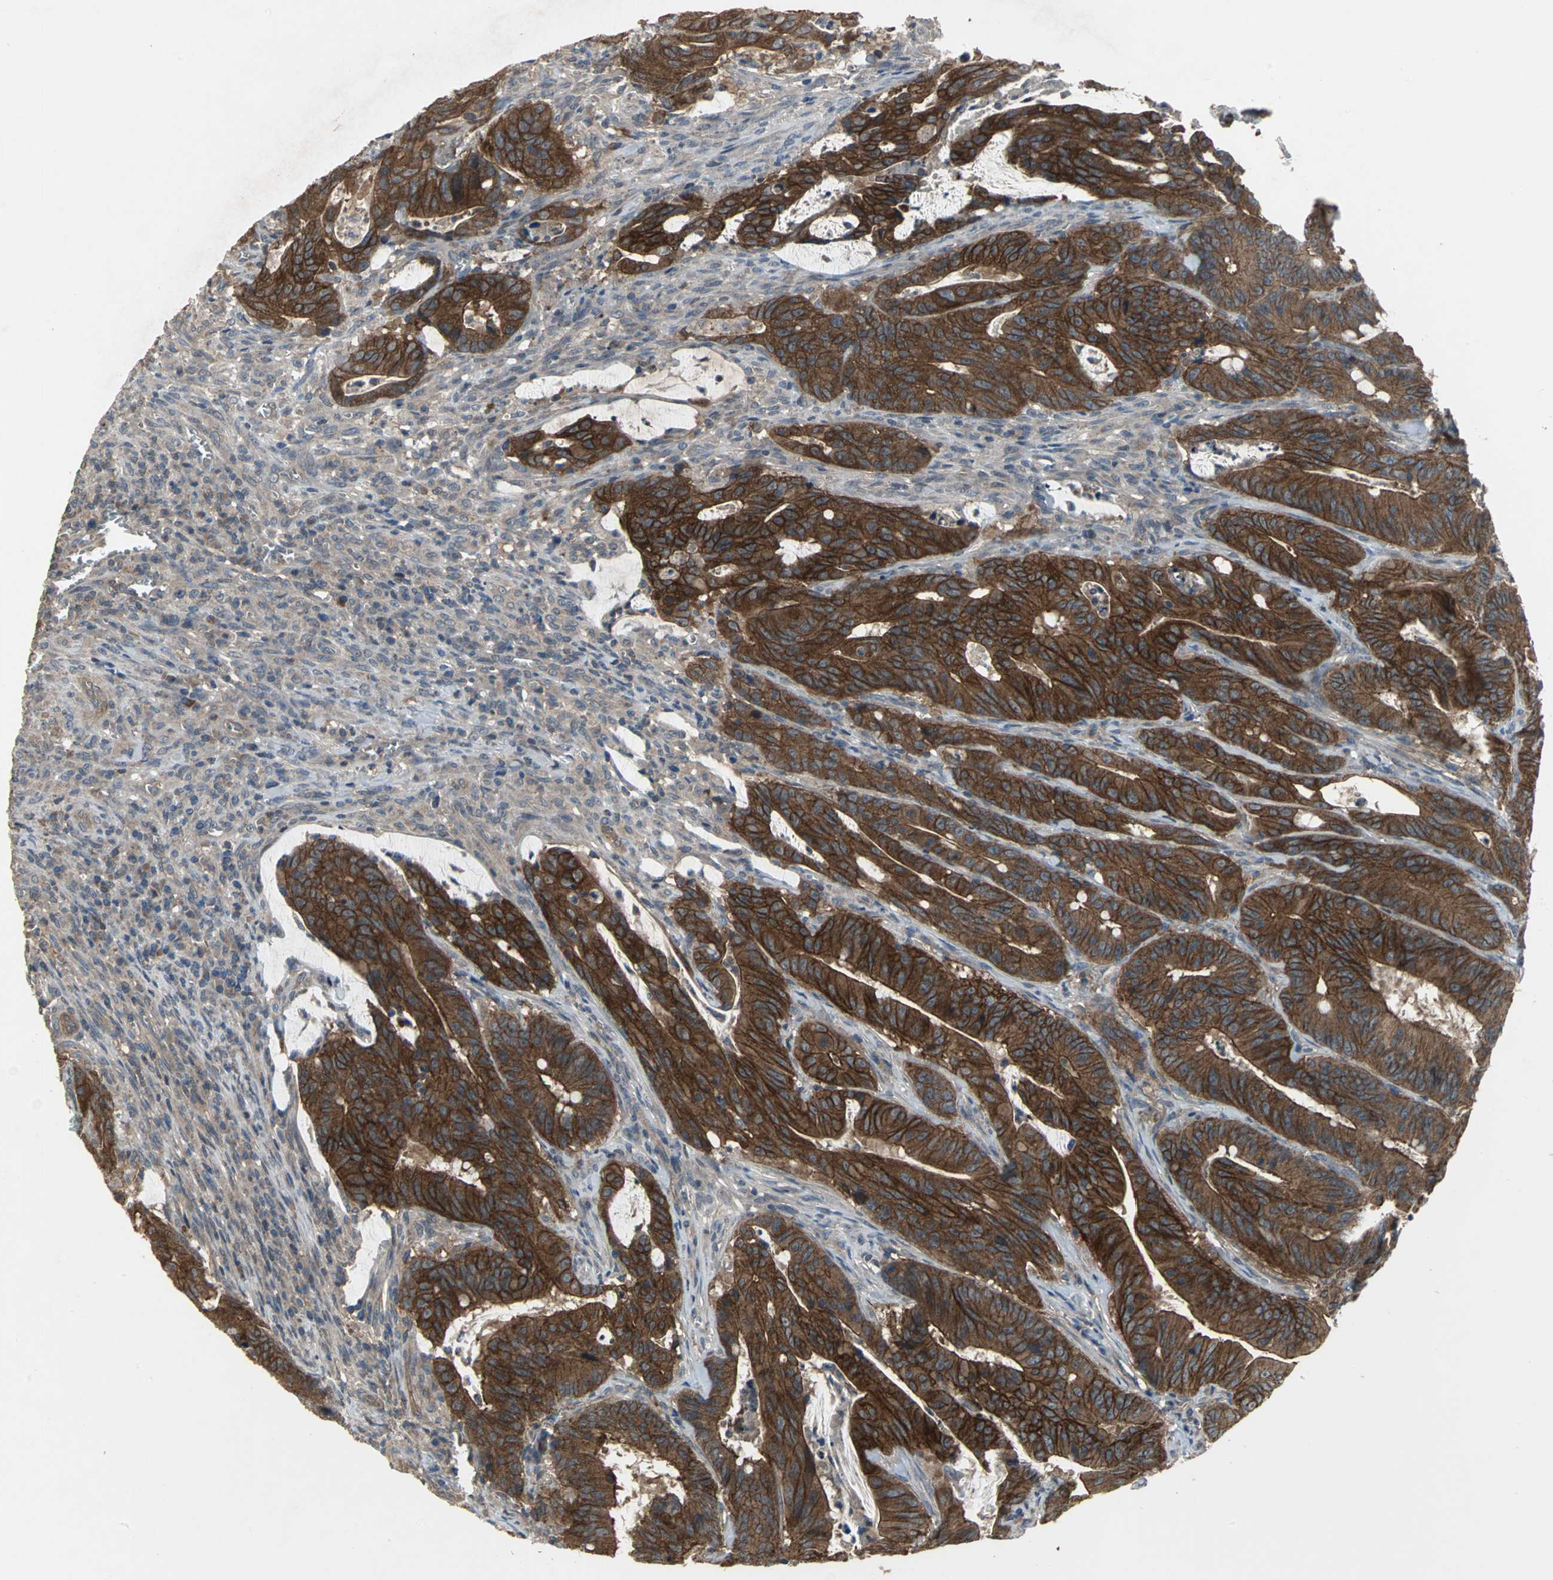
{"staining": {"intensity": "strong", "quantity": ">75%", "location": "cytoplasmic/membranous"}, "tissue": "colorectal cancer", "cell_type": "Tumor cells", "image_type": "cancer", "snomed": [{"axis": "morphology", "description": "Adenocarcinoma, NOS"}, {"axis": "topography", "description": "Colon"}], "caption": "Immunohistochemical staining of human adenocarcinoma (colorectal) displays high levels of strong cytoplasmic/membranous positivity in approximately >75% of tumor cells.", "gene": "MET", "patient": {"sex": "male", "age": 45}}